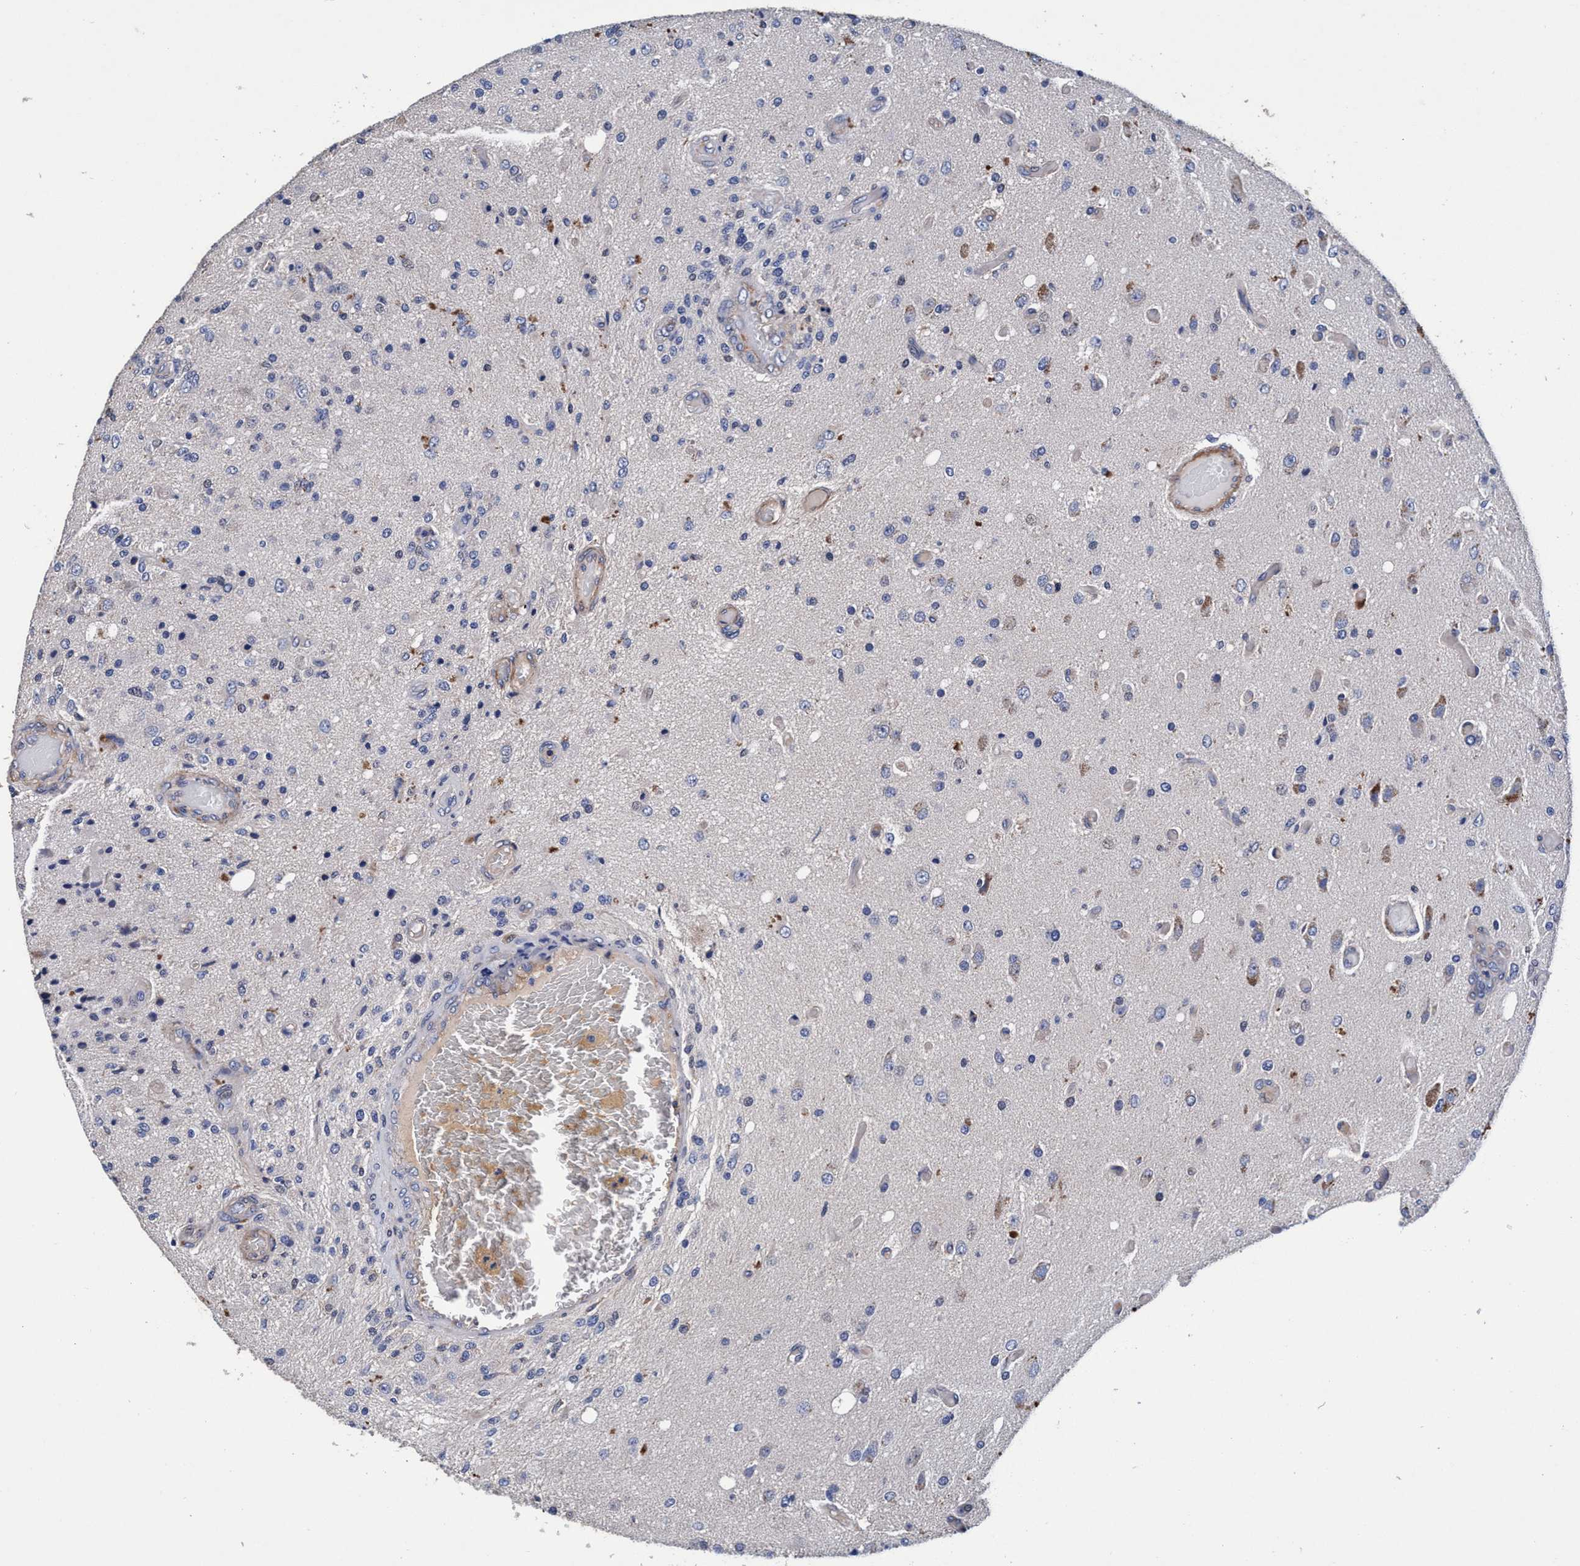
{"staining": {"intensity": "negative", "quantity": "none", "location": "none"}, "tissue": "glioma", "cell_type": "Tumor cells", "image_type": "cancer", "snomed": [{"axis": "morphology", "description": "Normal tissue, NOS"}, {"axis": "morphology", "description": "Glioma, malignant, High grade"}, {"axis": "topography", "description": "Cerebral cortex"}], "caption": "Immunohistochemical staining of human malignant glioma (high-grade) displays no significant positivity in tumor cells. The staining is performed using DAB (3,3'-diaminobenzidine) brown chromogen with nuclei counter-stained in using hematoxylin.", "gene": "RNF208", "patient": {"sex": "male", "age": 77}}